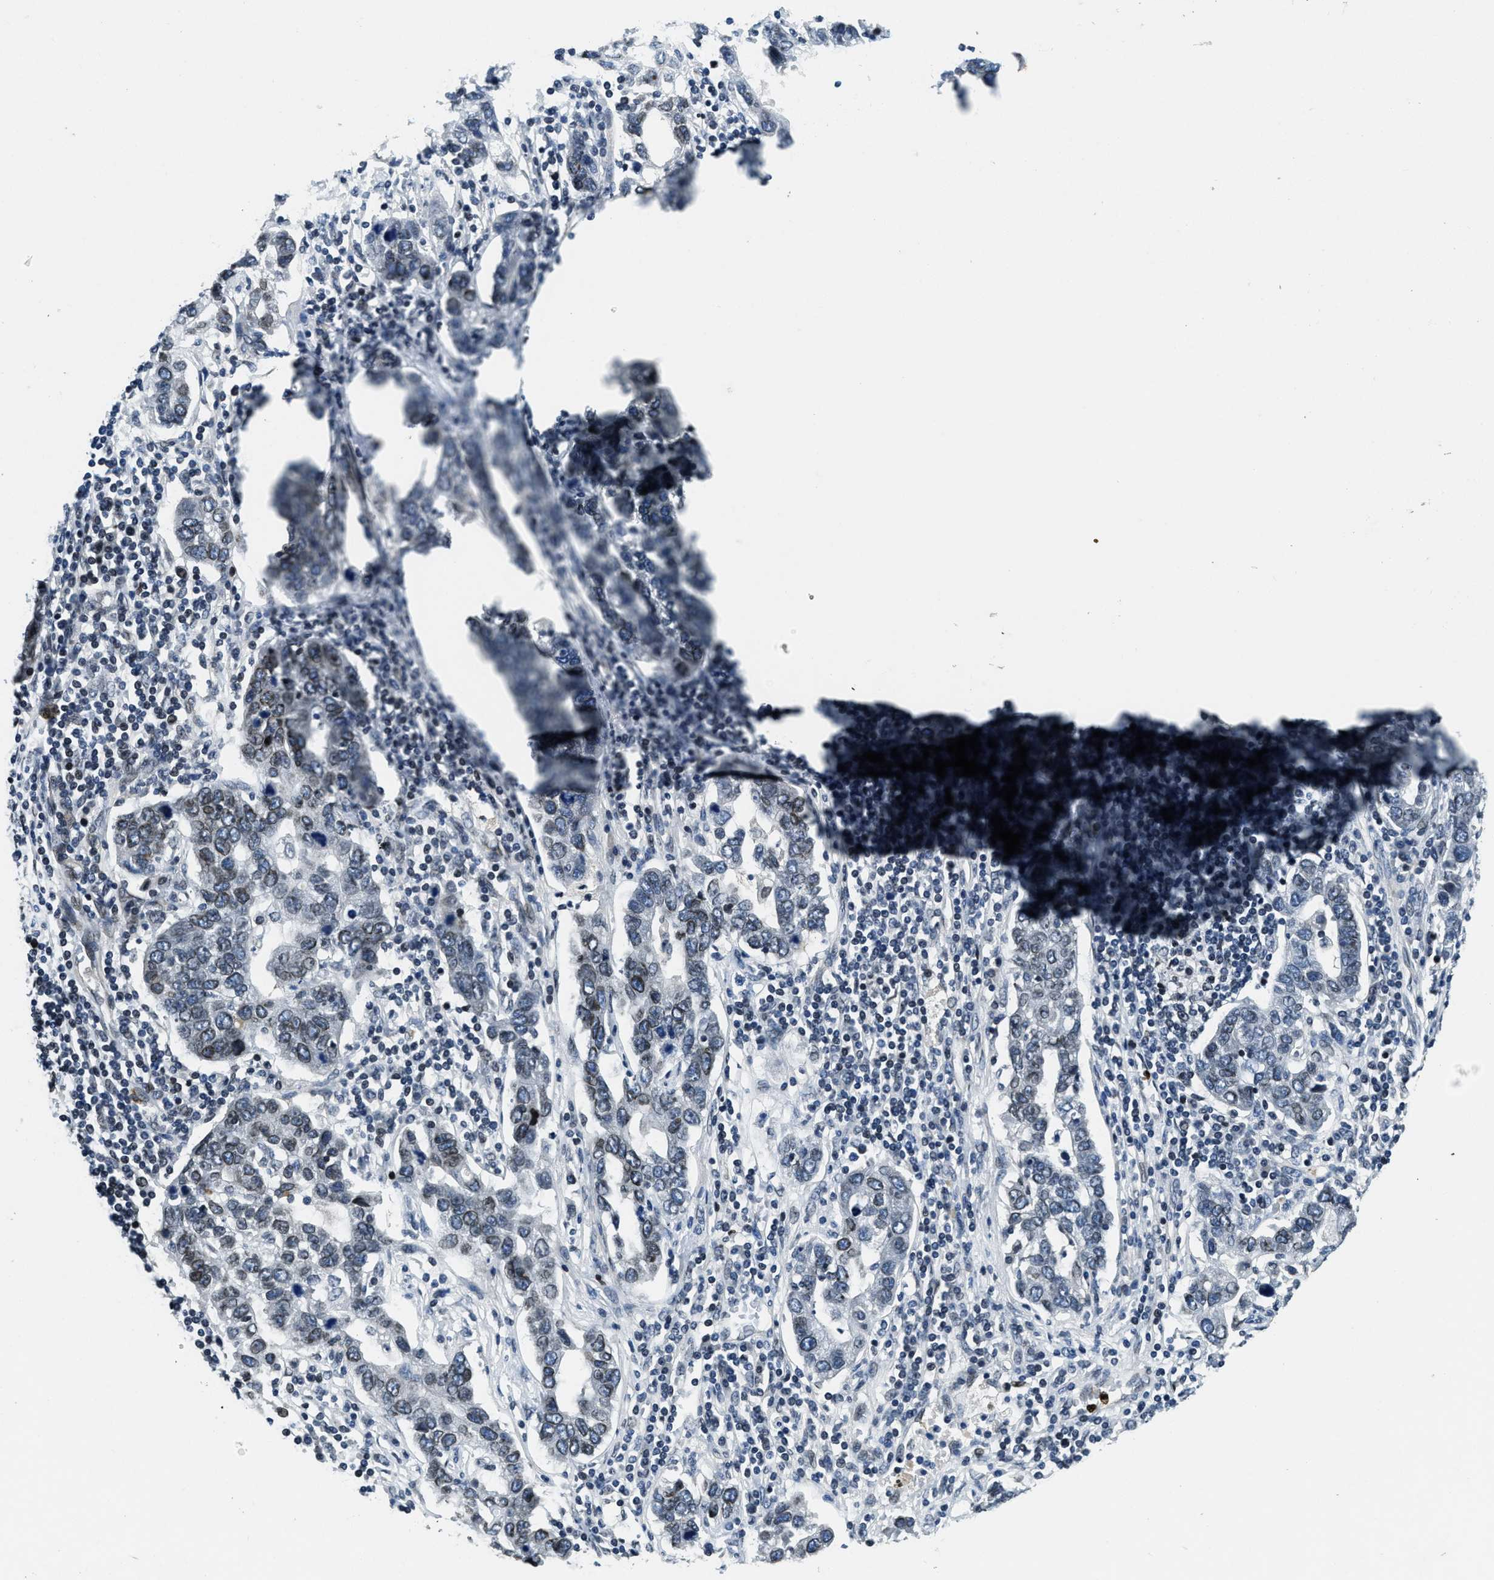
{"staining": {"intensity": "weak", "quantity": ">75%", "location": "nuclear"}, "tissue": "pancreatic cancer", "cell_type": "Tumor cells", "image_type": "cancer", "snomed": [{"axis": "morphology", "description": "Adenocarcinoma, NOS"}, {"axis": "topography", "description": "Pancreas"}], "caption": "IHC photomicrograph of neoplastic tissue: pancreatic cancer (adenocarcinoma) stained using IHC reveals low levels of weak protein expression localized specifically in the nuclear of tumor cells, appearing as a nuclear brown color.", "gene": "ZC3HC1", "patient": {"sex": "female", "age": 61}}